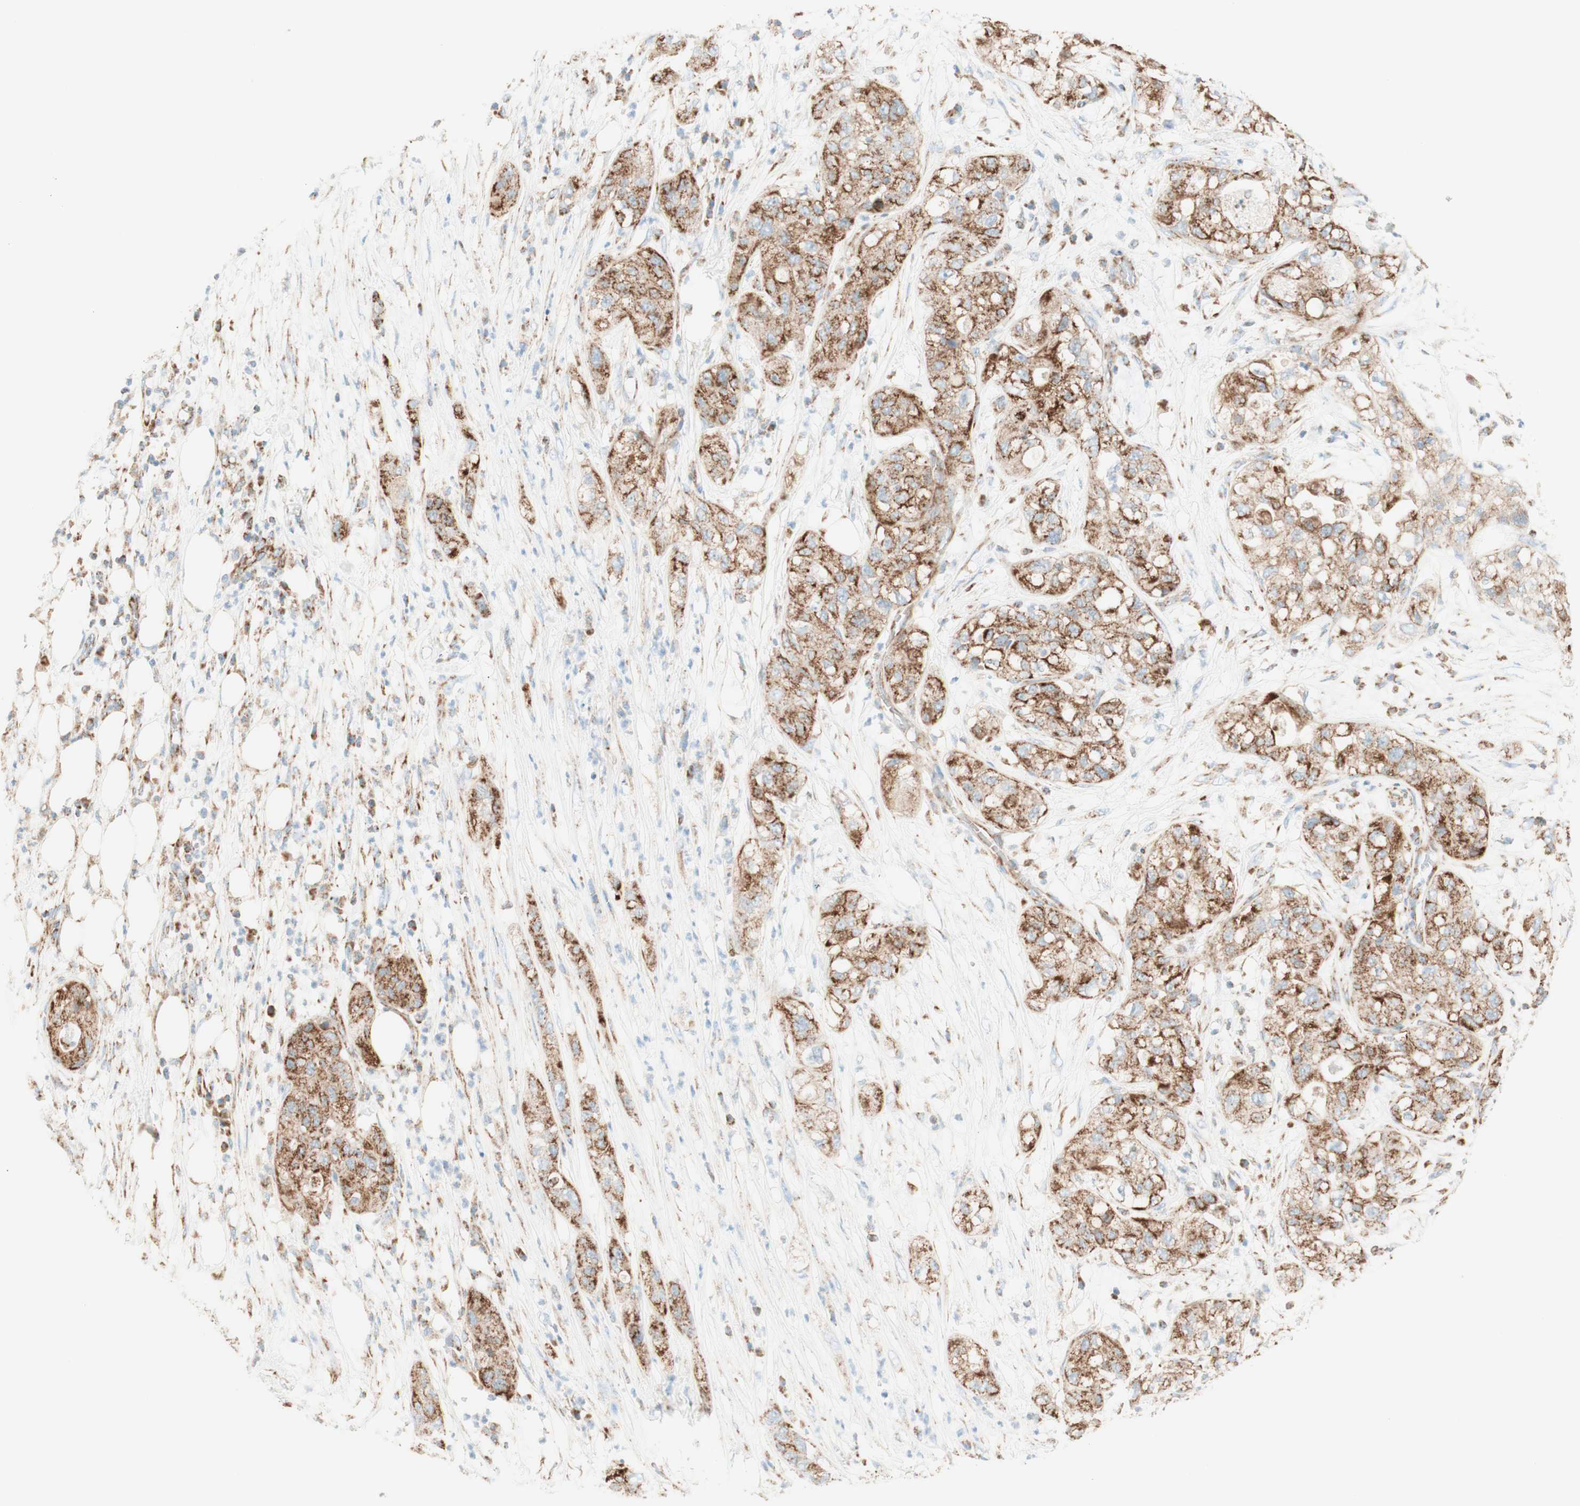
{"staining": {"intensity": "strong", "quantity": ">75%", "location": "cytoplasmic/membranous"}, "tissue": "pancreatic cancer", "cell_type": "Tumor cells", "image_type": "cancer", "snomed": [{"axis": "morphology", "description": "Adenocarcinoma, NOS"}, {"axis": "topography", "description": "Pancreas"}], "caption": "Adenocarcinoma (pancreatic) tissue demonstrates strong cytoplasmic/membranous expression in about >75% of tumor cells The protein of interest is shown in brown color, while the nuclei are stained blue.", "gene": "TOMM20", "patient": {"sex": "female", "age": 78}}